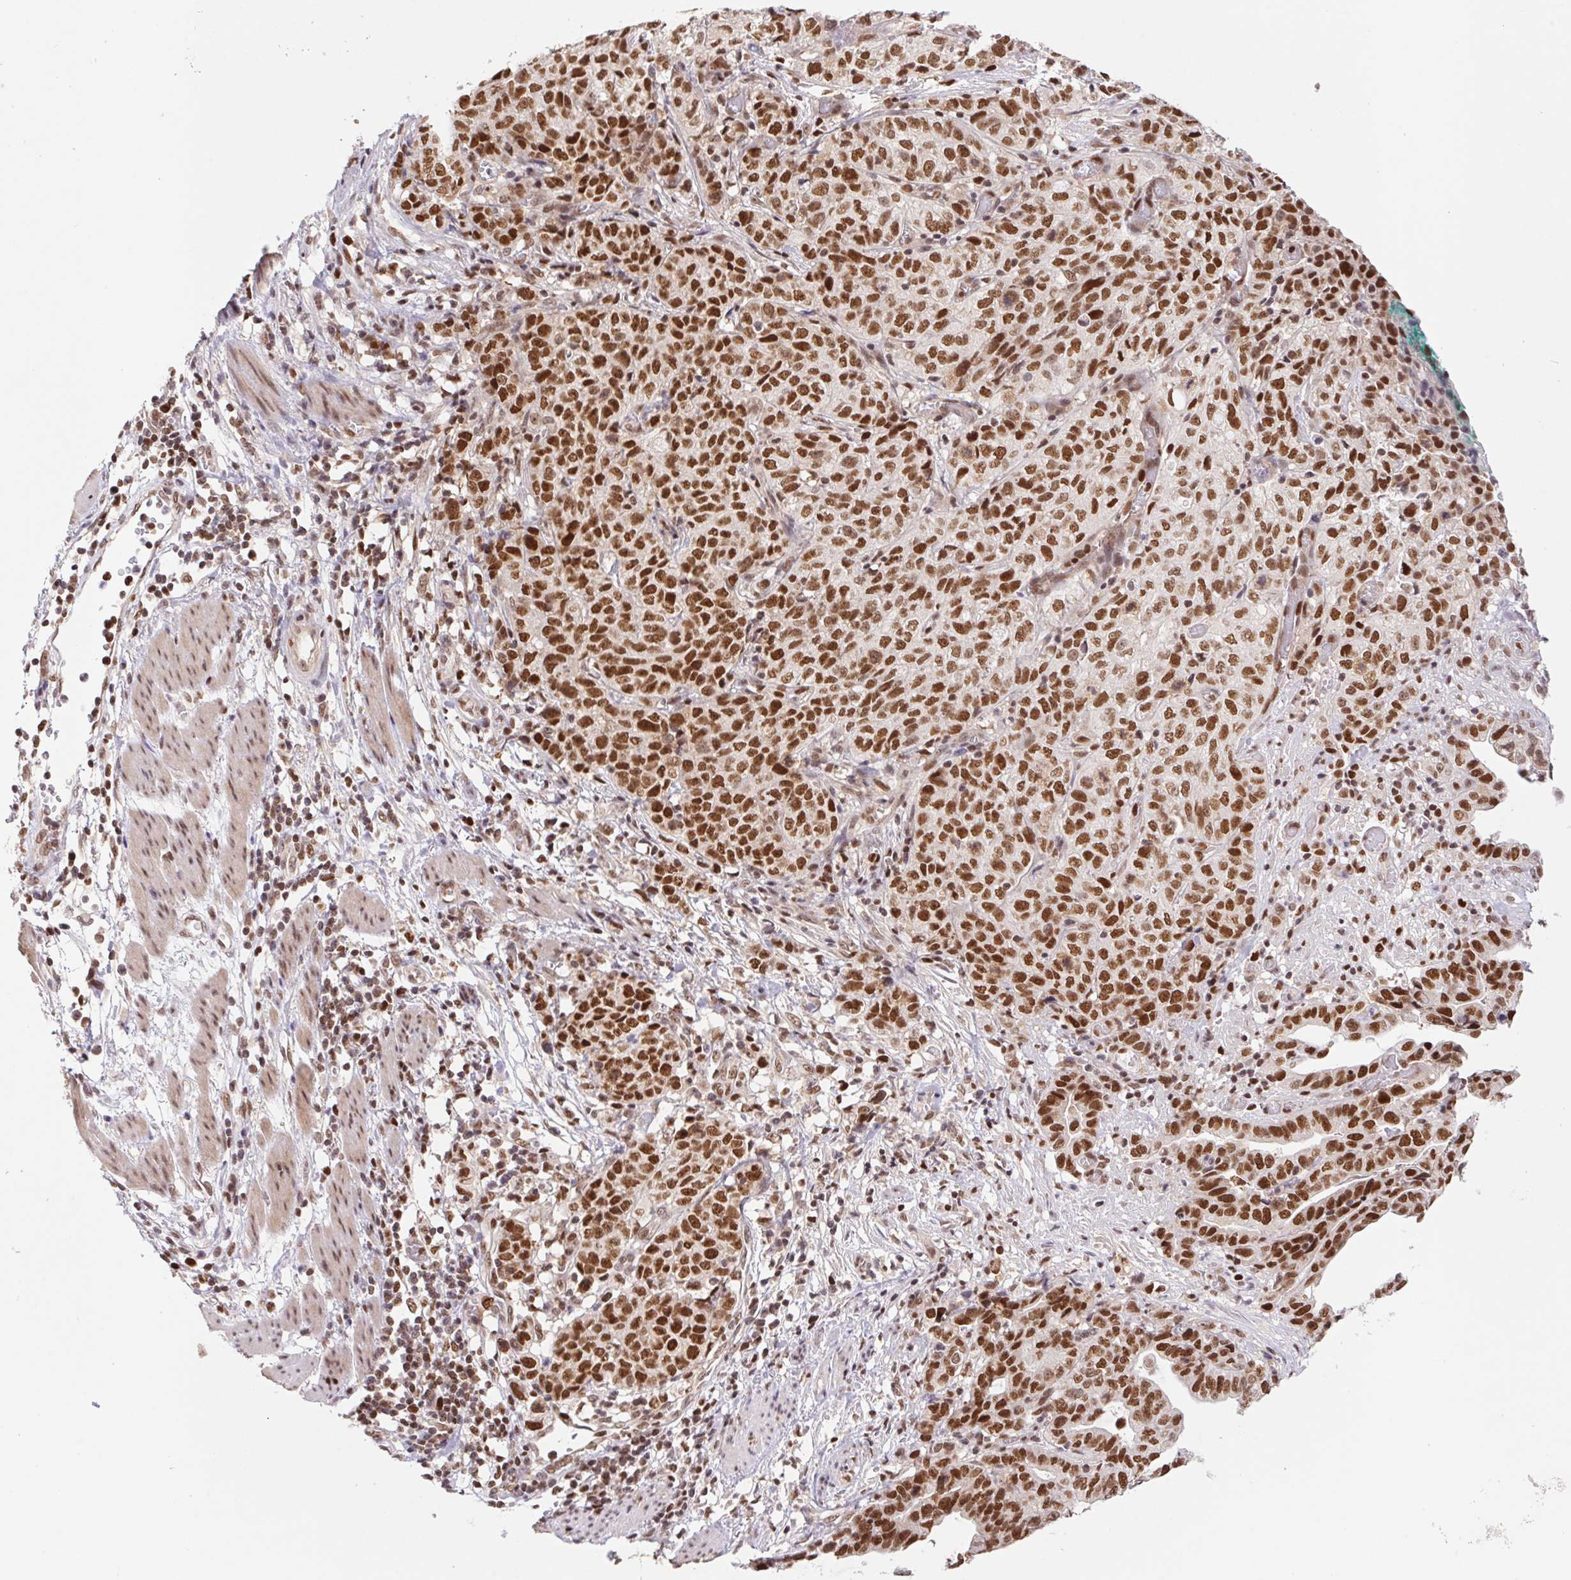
{"staining": {"intensity": "strong", "quantity": ">75%", "location": "nuclear"}, "tissue": "stomach cancer", "cell_type": "Tumor cells", "image_type": "cancer", "snomed": [{"axis": "morphology", "description": "Adenocarcinoma, NOS"}, {"axis": "topography", "description": "Stomach, upper"}], "caption": "Adenocarcinoma (stomach) stained with immunohistochemistry displays strong nuclear expression in about >75% of tumor cells.", "gene": "POLD3", "patient": {"sex": "female", "age": 67}}